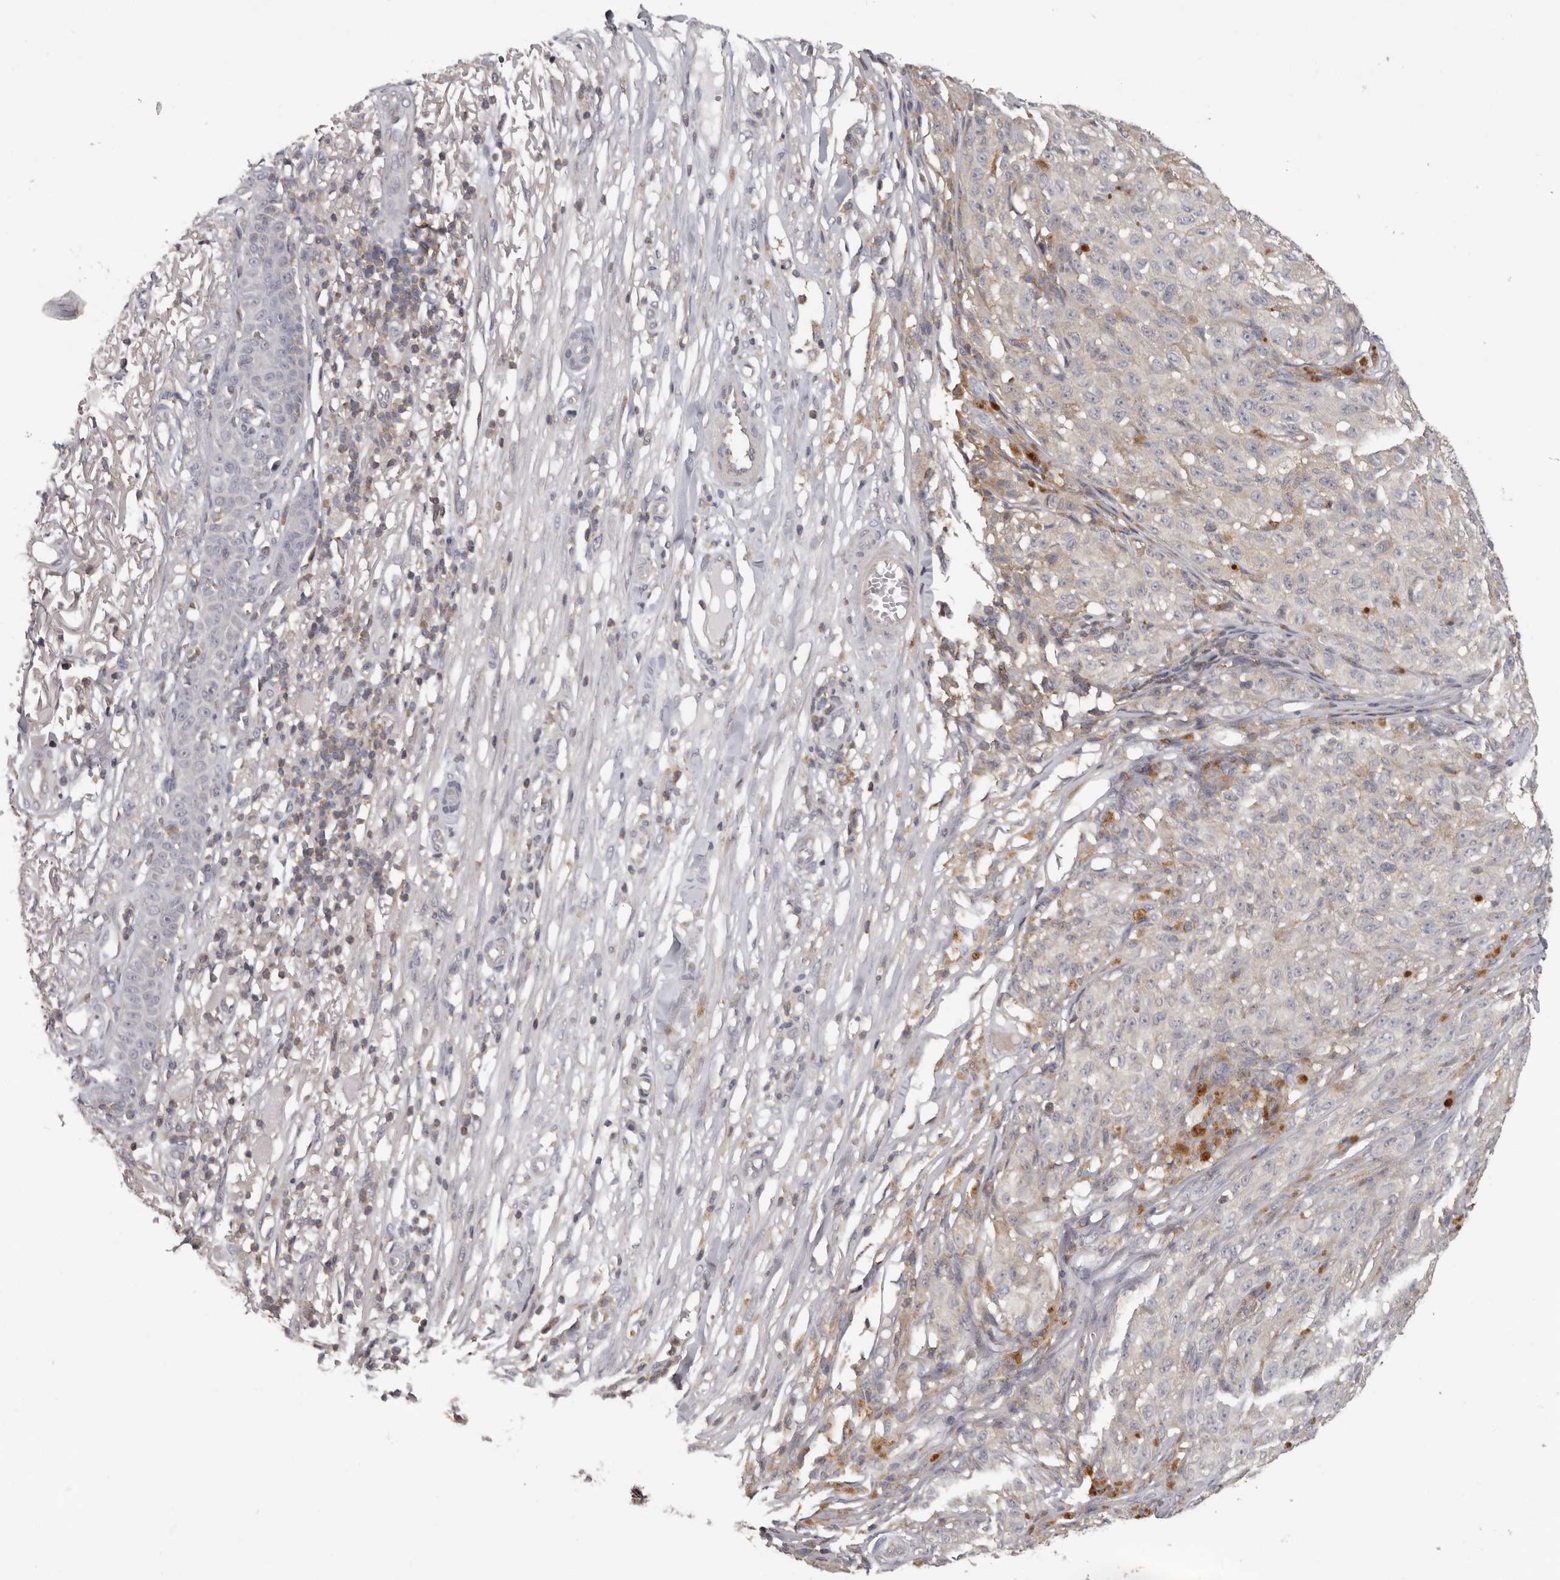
{"staining": {"intensity": "moderate", "quantity": "<25%", "location": "cytoplasmic/membranous"}, "tissue": "melanoma", "cell_type": "Tumor cells", "image_type": "cancer", "snomed": [{"axis": "morphology", "description": "Malignant melanoma, NOS"}, {"axis": "topography", "description": "Skin"}], "caption": "Protein expression analysis of malignant melanoma reveals moderate cytoplasmic/membranous expression in about <25% of tumor cells. (DAB (3,3'-diaminobenzidine) IHC with brightfield microscopy, high magnification).", "gene": "ANKRD44", "patient": {"sex": "female", "age": 82}}